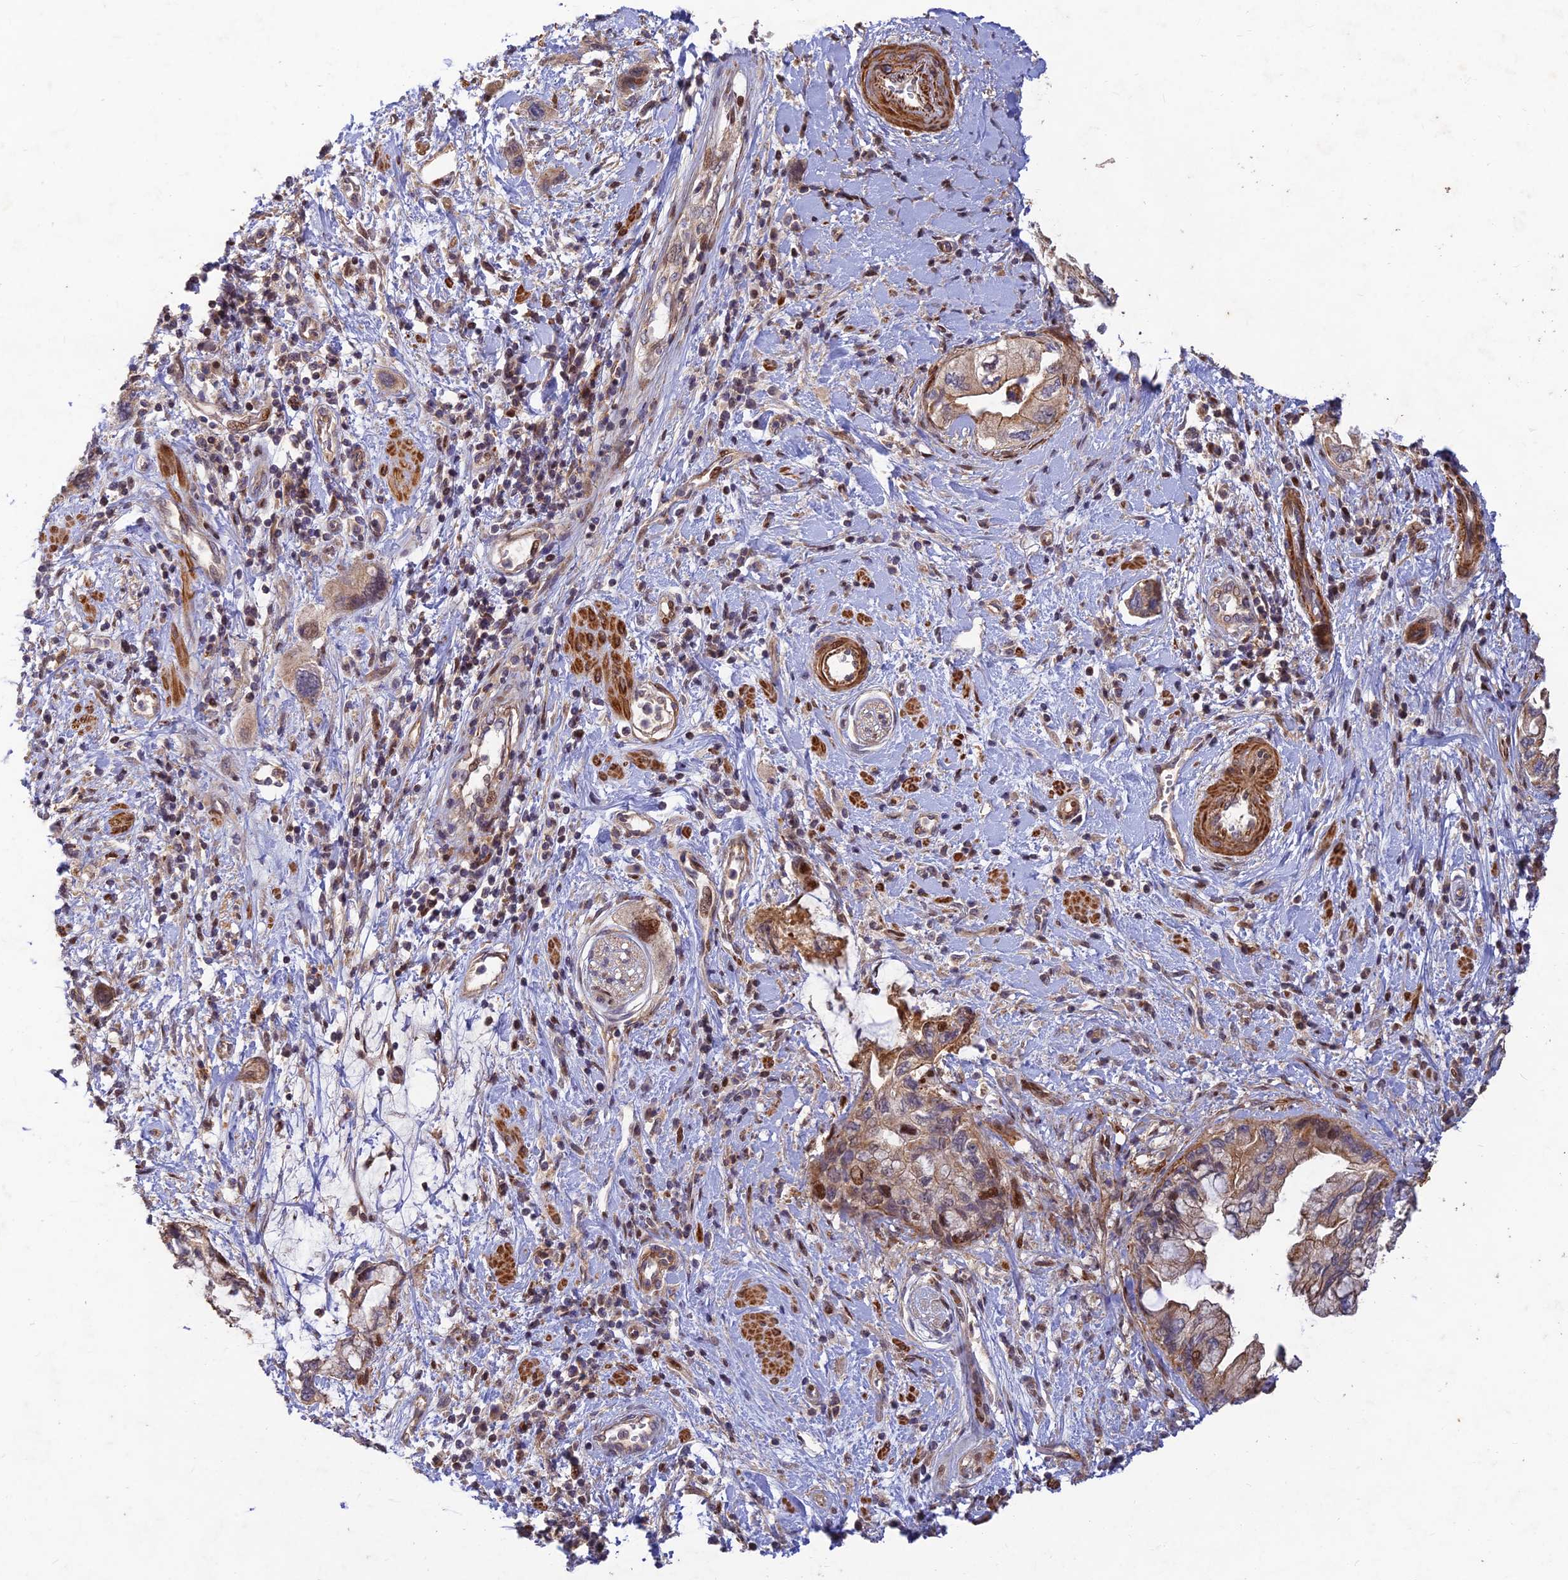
{"staining": {"intensity": "moderate", "quantity": "<25%", "location": "cytoplasmic/membranous,nuclear"}, "tissue": "pancreatic cancer", "cell_type": "Tumor cells", "image_type": "cancer", "snomed": [{"axis": "morphology", "description": "Adenocarcinoma, NOS"}, {"axis": "topography", "description": "Pancreas"}], "caption": "Immunohistochemistry (IHC) (DAB (3,3'-diaminobenzidine)) staining of human pancreatic cancer (adenocarcinoma) displays moderate cytoplasmic/membranous and nuclear protein staining in approximately <25% of tumor cells.", "gene": "RELCH", "patient": {"sex": "female", "age": 73}}